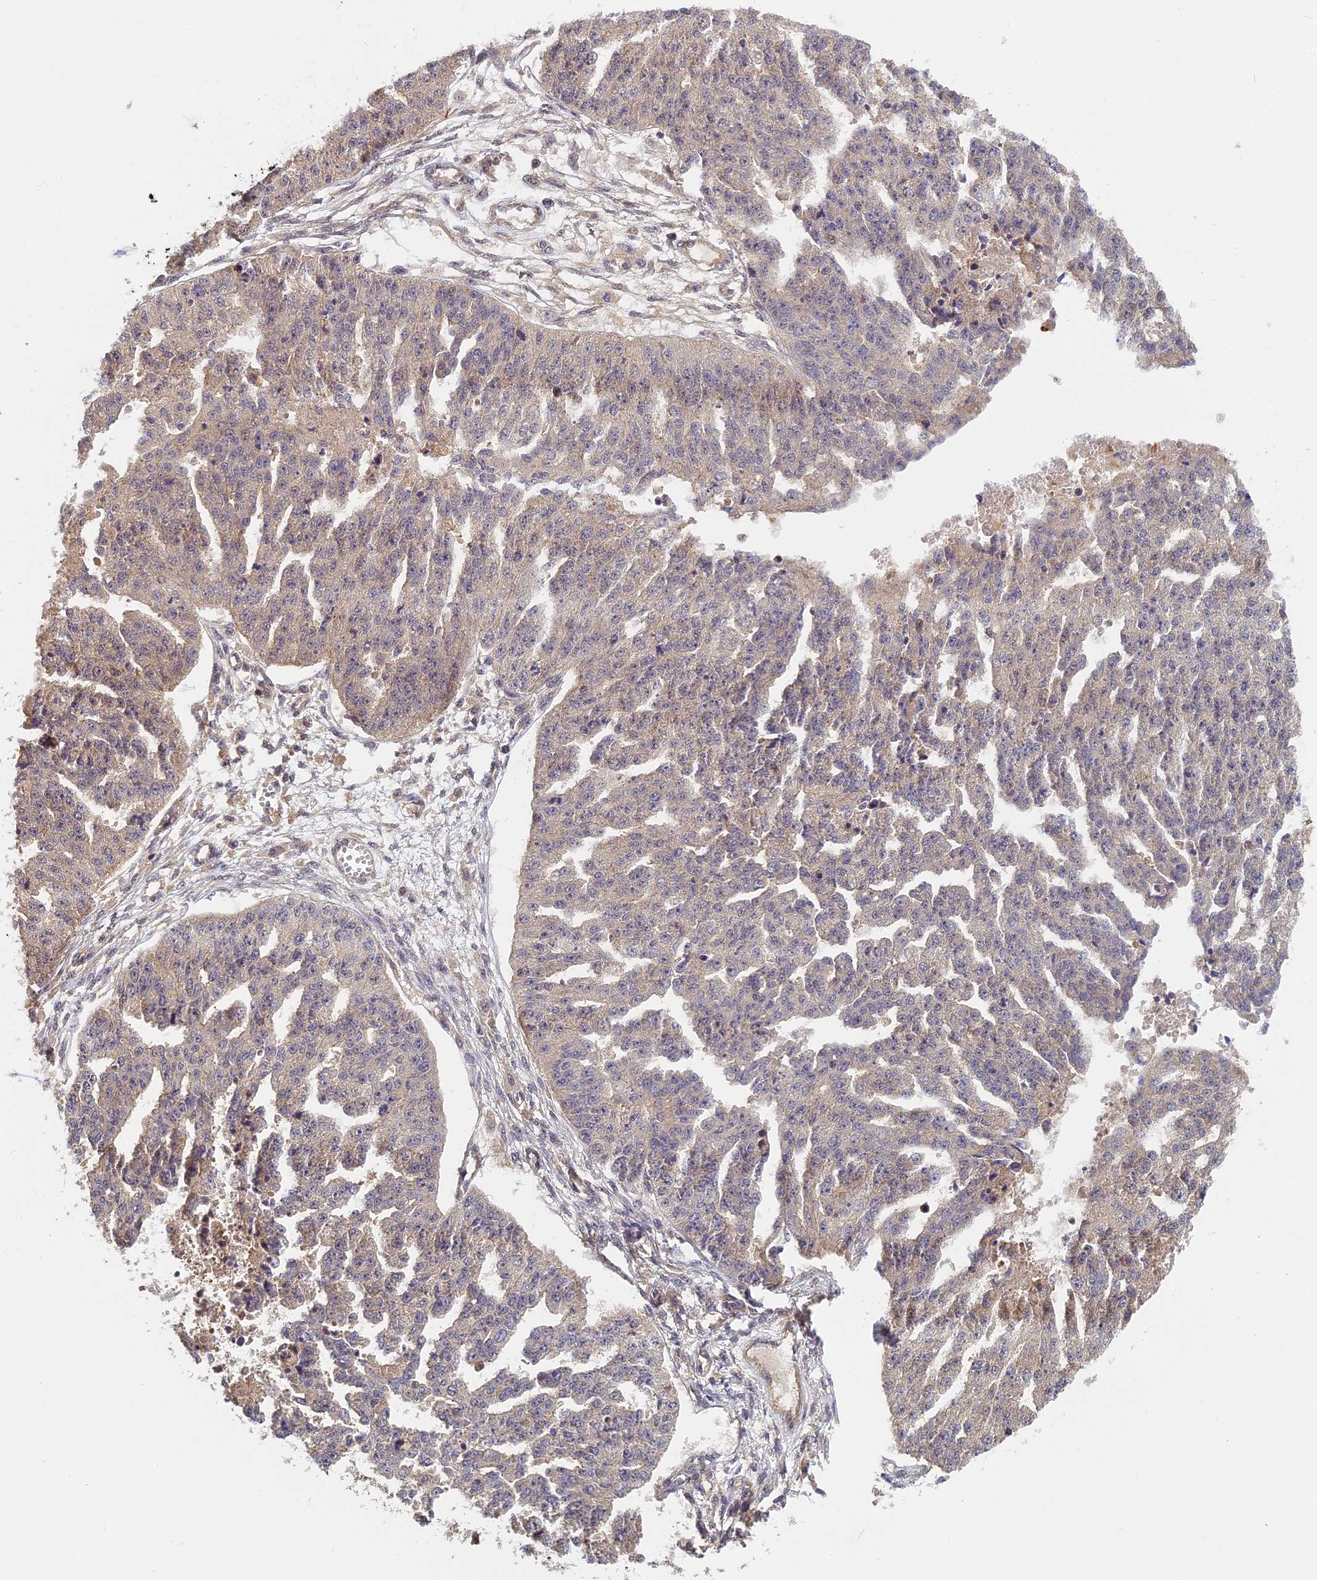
{"staining": {"intensity": "weak", "quantity": "25%-75%", "location": "cytoplasmic/membranous"}, "tissue": "ovarian cancer", "cell_type": "Tumor cells", "image_type": "cancer", "snomed": [{"axis": "morphology", "description": "Cystadenocarcinoma, serous, NOS"}, {"axis": "topography", "description": "Ovary"}], "caption": "High-magnification brightfield microscopy of ovarian serous cystadenocarcinoma stained with DAB (3,3'-diaminobenzidine) (brown) and counterstained with hematoxylin (blue). tumor cells exhibit weak cytoplasmic/membranous staining is present in about25%-75% of cells.", "gene": "PIKFYVE", "patient": {"sex": "female", "age": 58}}